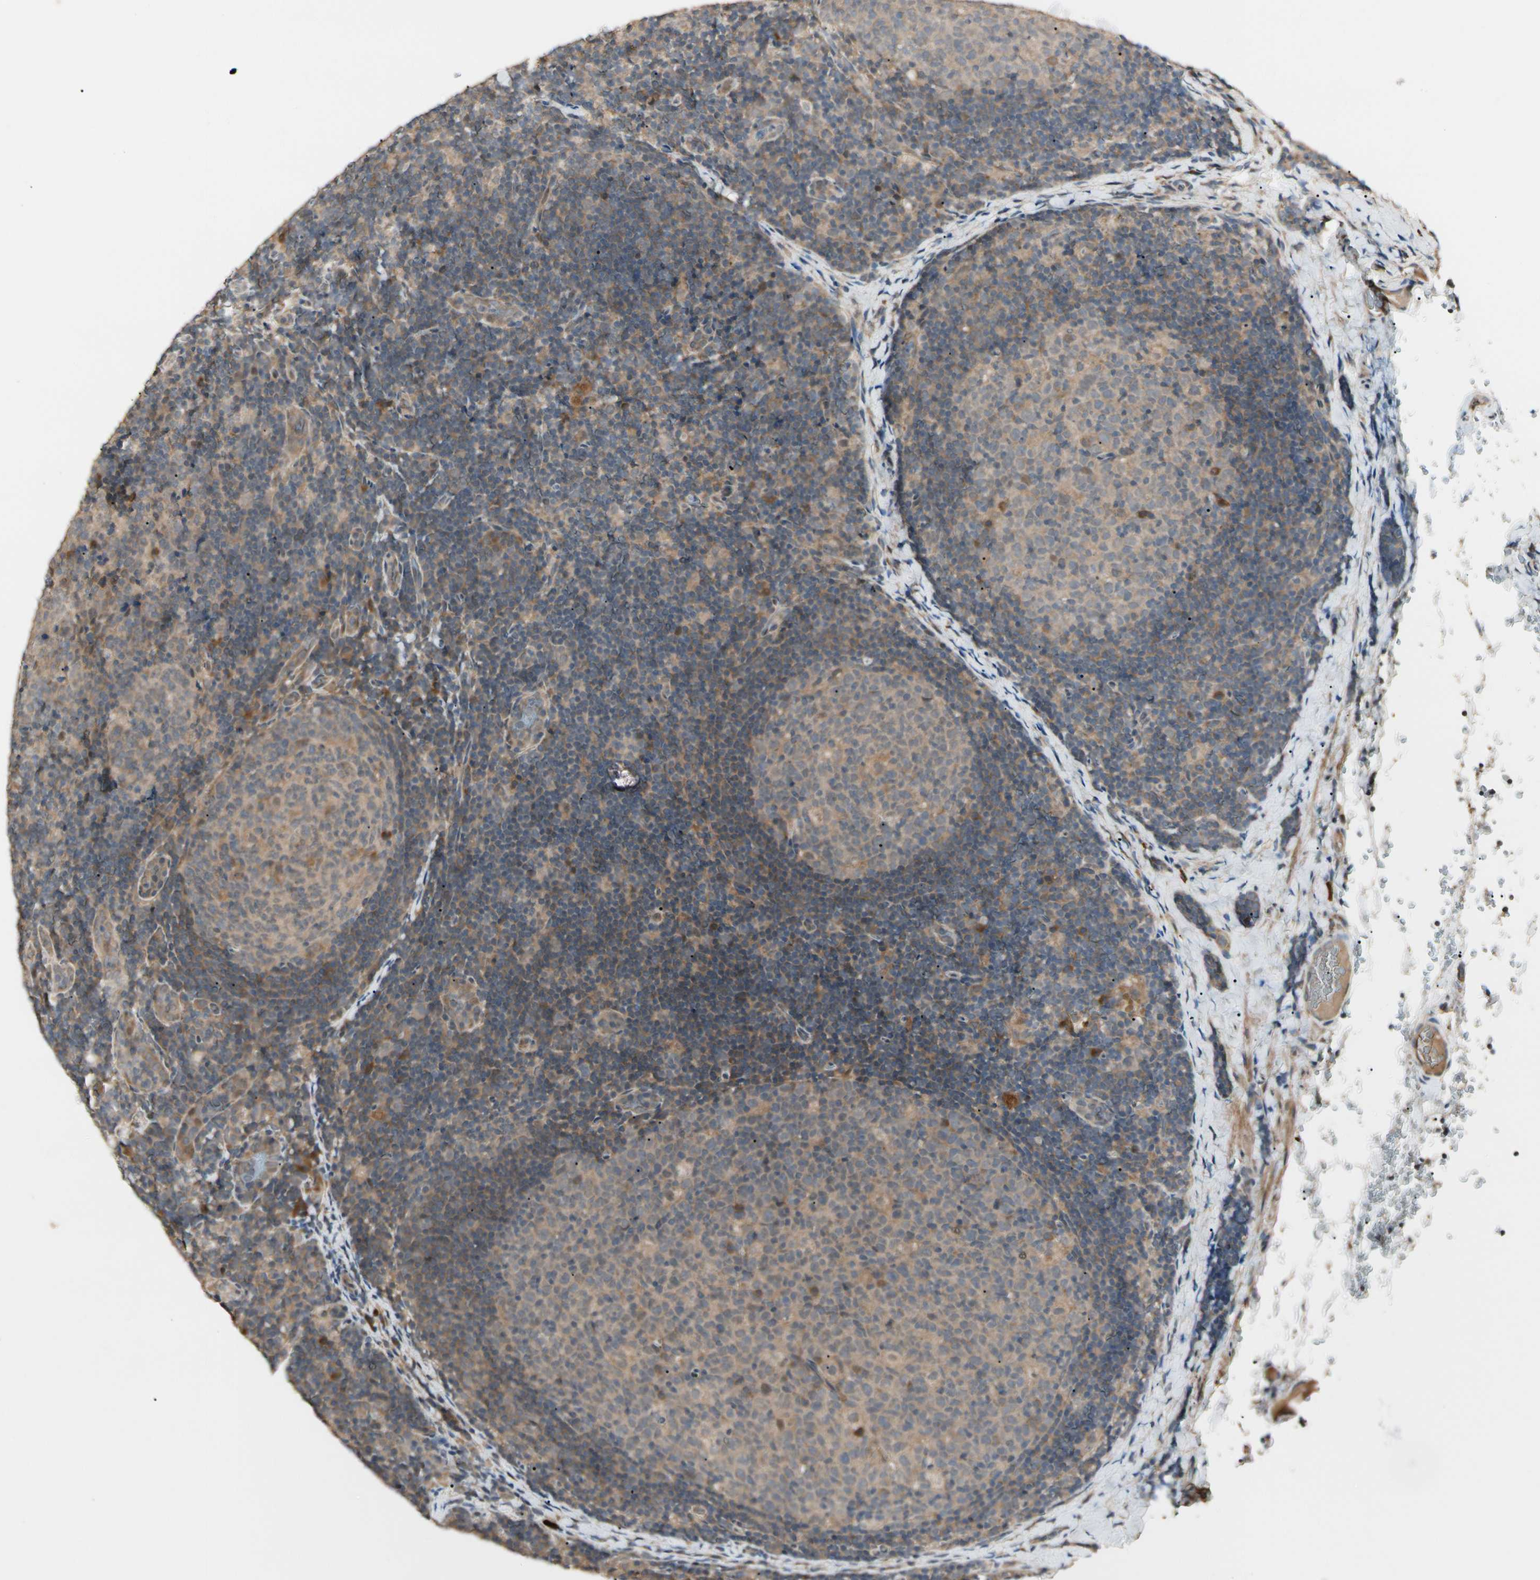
{"staining": {"intensity": "weak", "quantity": ">75%", "location": "cytoplasmic/membranous"}, "tissue": "lymph node", "cell_type": "Germinal center cells", "image_type": "normal", "snomed": [{"axis": "morphology", "description": "Normal tissue, NOS"}, {"axis": "topography", "description": "Lymph node"}], "caption": "Immunohistochemistry (IHC) staining of benign lymph node, which demonstrates low levels of weak cytoplasmic/membranous positivity in approximately >75% of germinal center cells indicating weak cytoplasmic/membranous protein expression. The staining was performed using DAB (brown) for protein detection and nuclei were counterstained in hematoxylin (blue).", "gene": "ATG4C", "patient": {"sex": "female", "age": 14}}